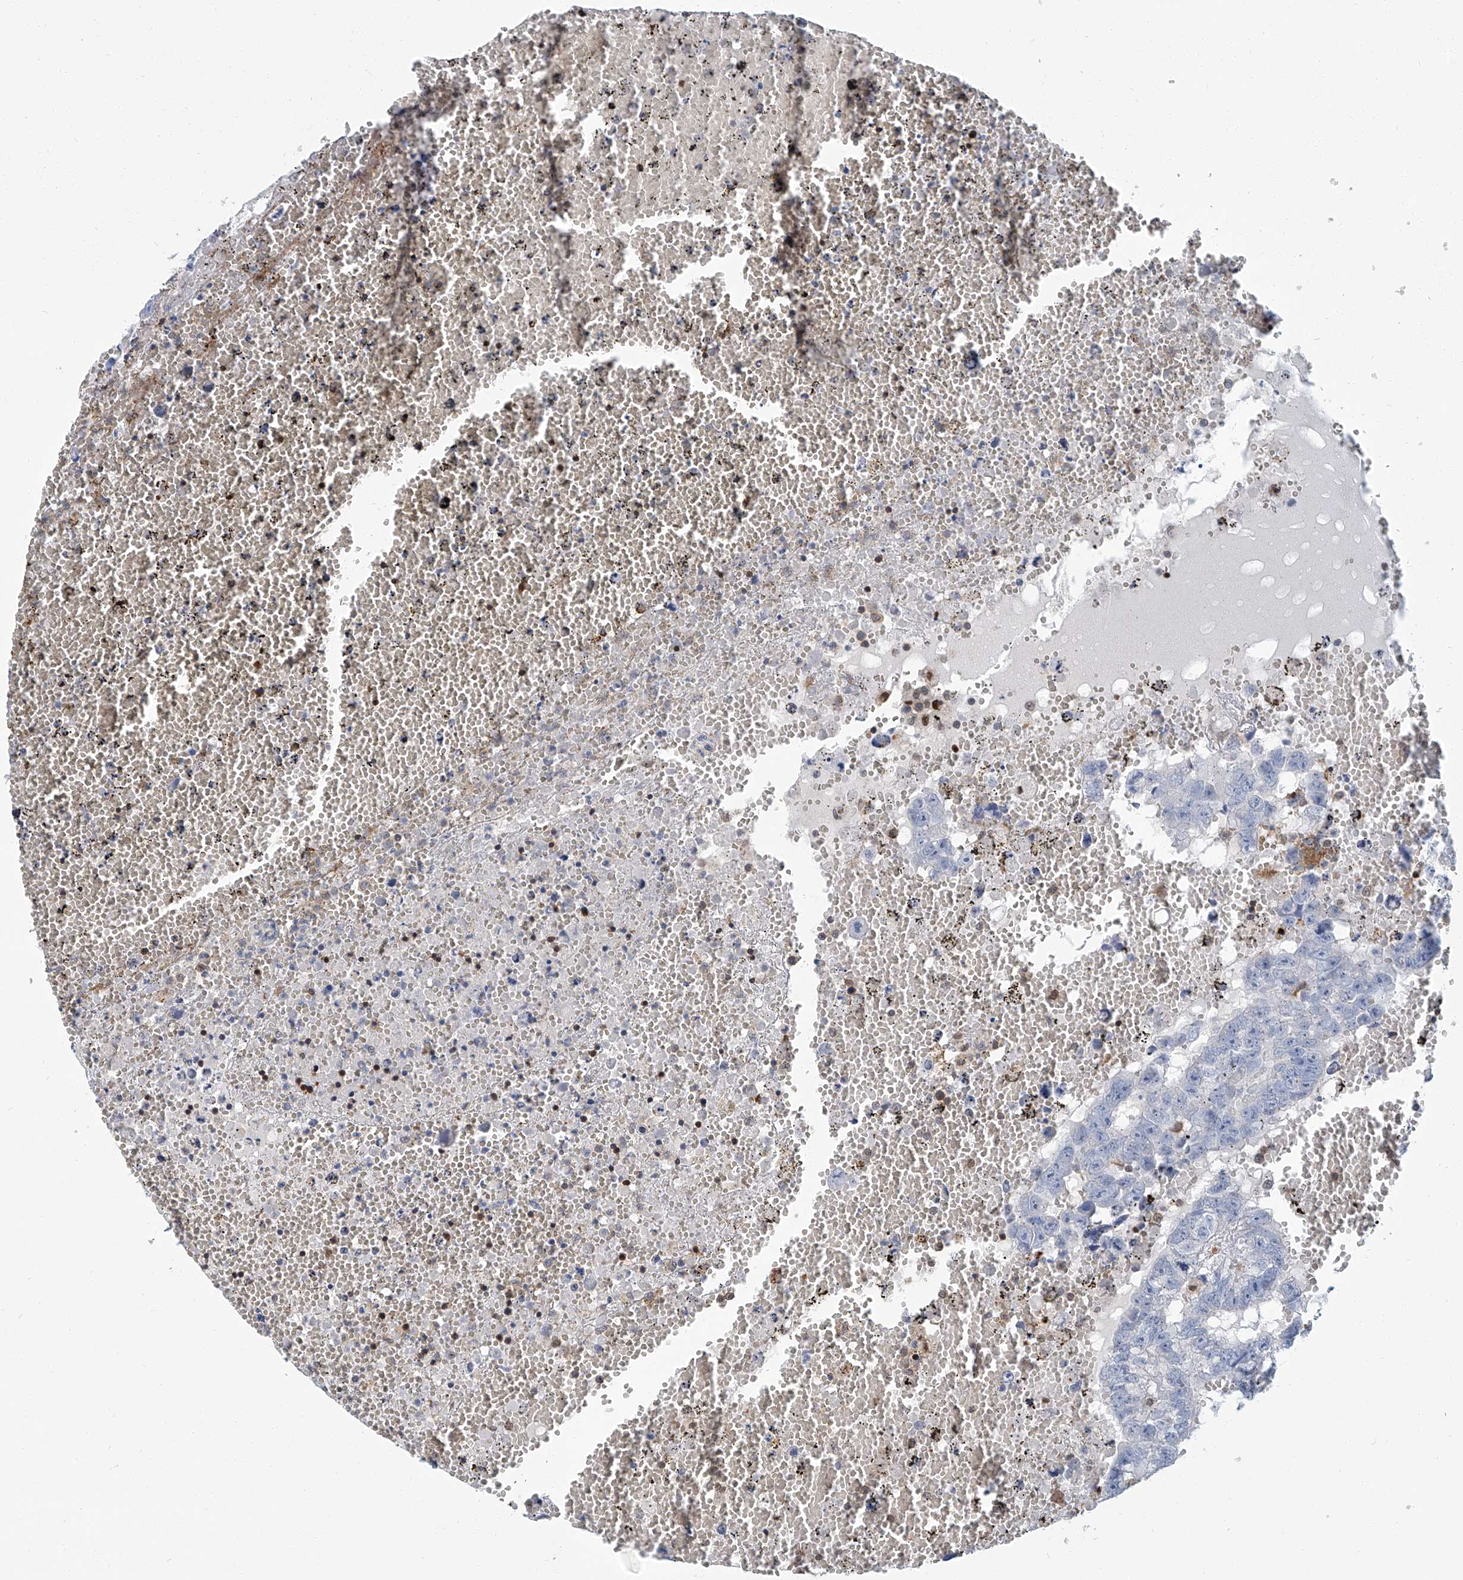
{"staining": {"intensity": "negative", "quantity": "none", "location": "none"}, "tissue": "testis cancer", "cell_type": "Tumor cells", "image_type": "cancer", "snomed": [{"axis": "morphology", "description": "Carcinoma, Embryonal, NOS"}, {"axis": "topography", "description": "Testis"}], "caption": "Immunohistochemical staining of testis cancer reveals no significant positivity in tumor cells.", "gene": "PSMB10", "patient": {"sex": "male", "age": 25}}